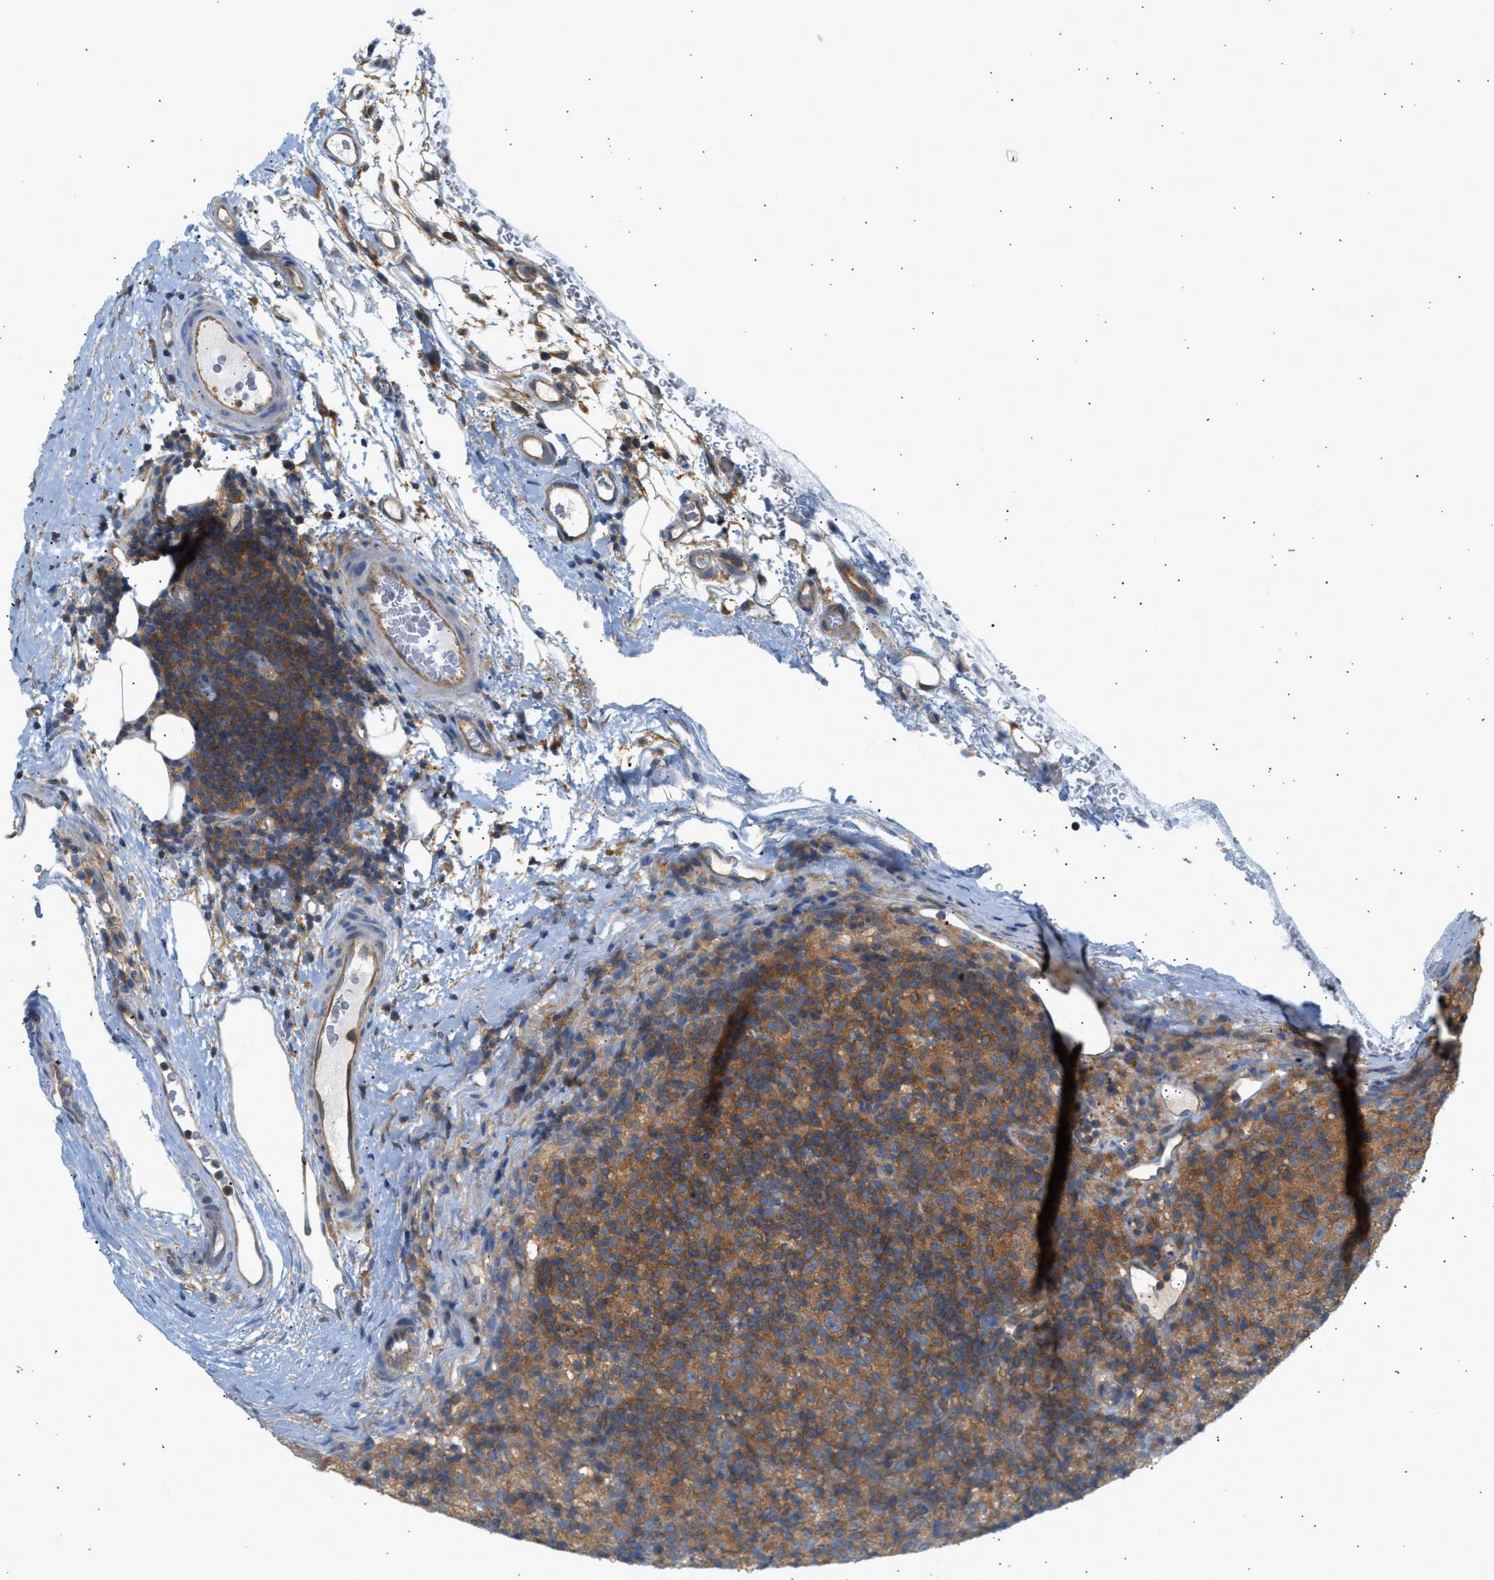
{"staining": {"intensity": "moderate", "quantity": ">75%", "location": "cytoplasmic/membranous"}, "tissue": "lymphoma", "cell_type": "Tumor cells", "image_type": "cancer", "snomed": [{"axis": "morphology", "description": "Hodgkin's disease, NOS"}, {"axis": "topography", "description": "Lymph node"}], "caption": "Hodgkin's disease stained for a protein (brown) demonstrates moderate cytoplasmic/membranous positive expression in about >75% of tumor cells.", "gene": "PAFAH1B1", "patient": {"sex": "male", "age": 70}}